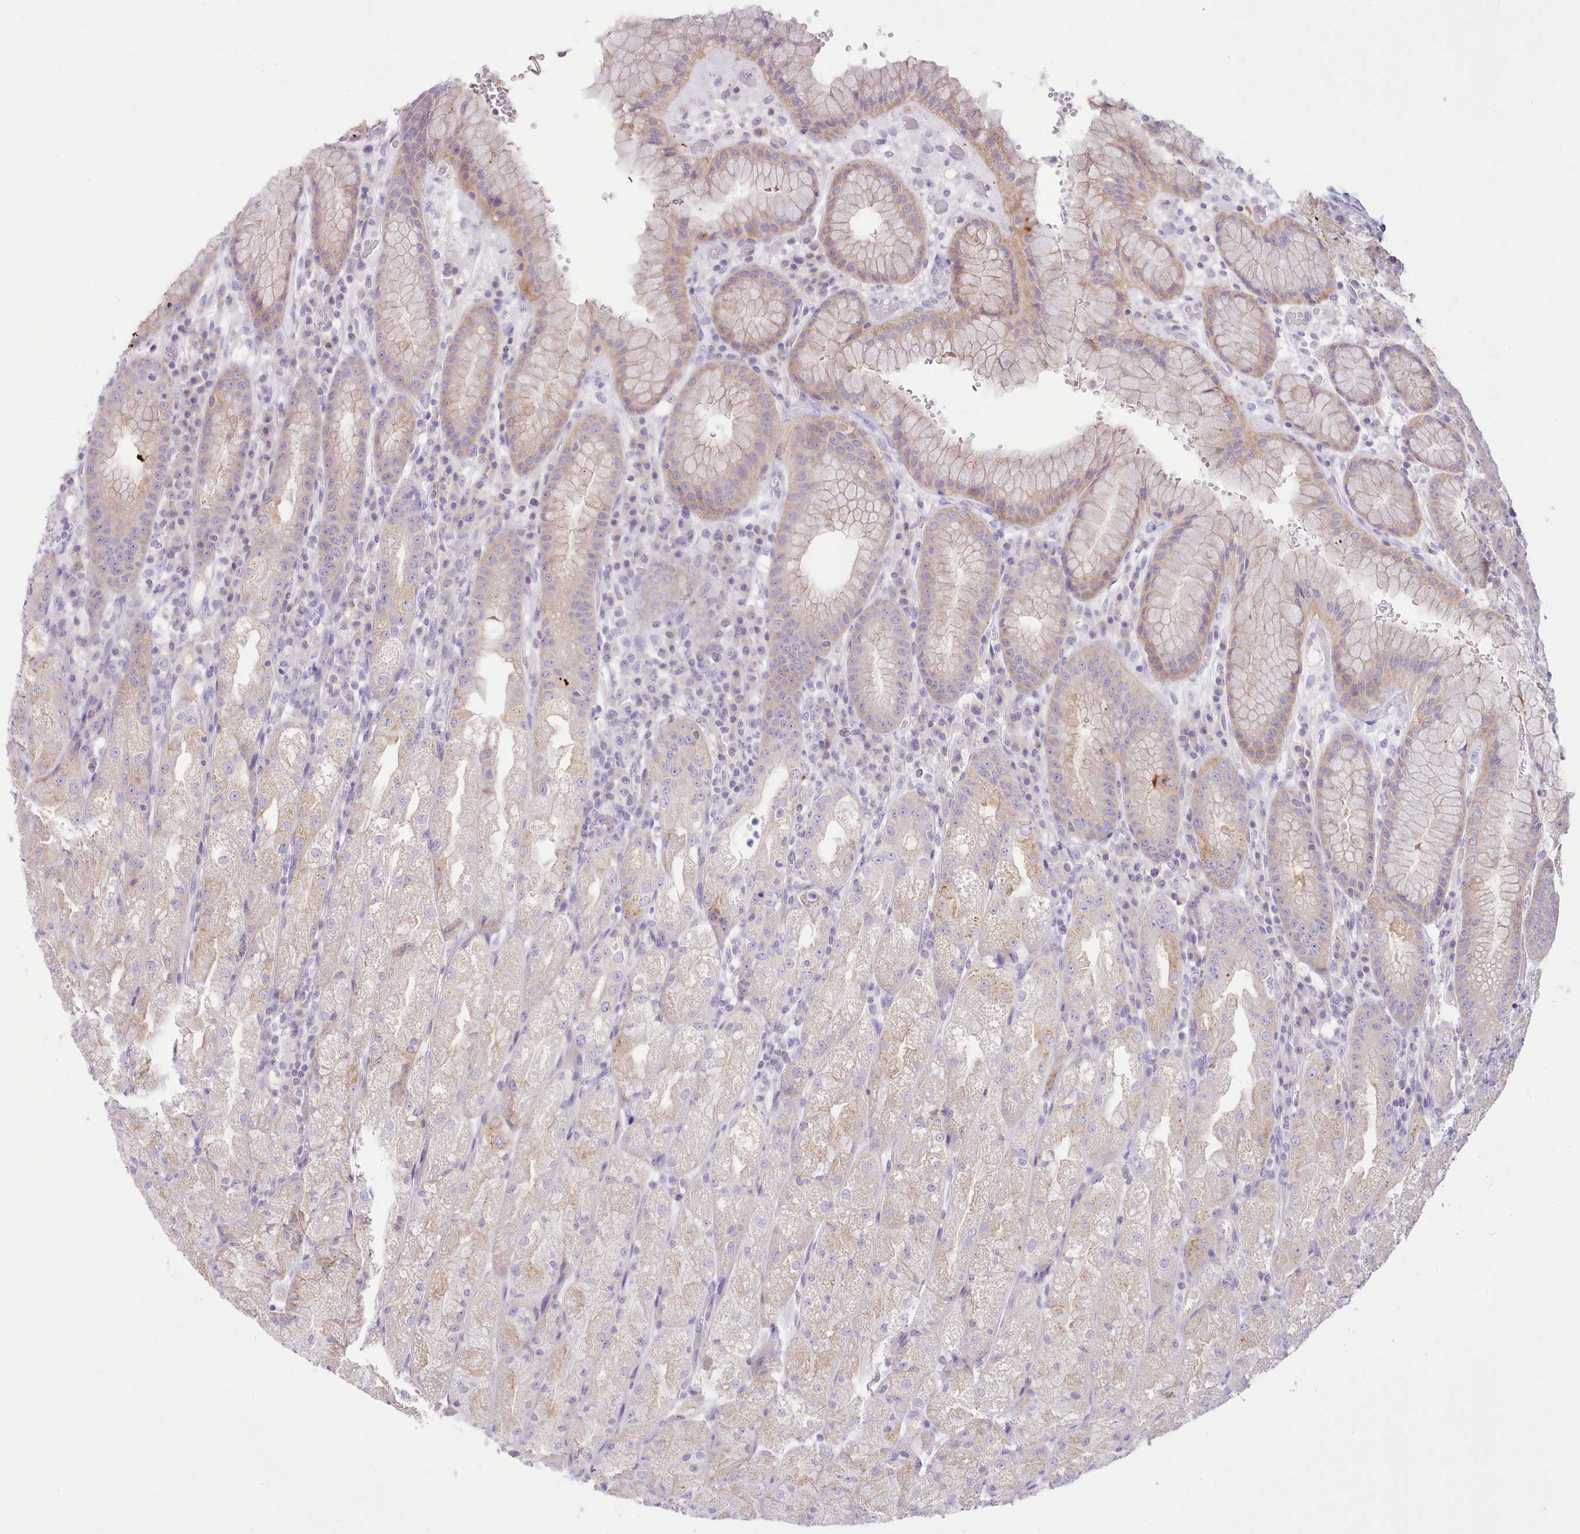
{"staining": {"intensity": "moderate", "quantity": "25%-75%", "location": "cytoplasmic/membranous"}, "tissue": "stomach", "cell_type": "Glandular cells", "image_type": "normal", "snomed": [{"axis": "morphology", "description": "Normal tissue, NOS"}, {"axis": "topography", "description": "Stomach, upper"}], "caption": "The histopathology image reveals immunohistochemical staining of benign stomach. There is moderate cytoplasmic/membranous positivity is appreciated in about 25%-75% of glandular cells.", "gene": "MDFI", "patient": {"sex": "male", "age": 52}}